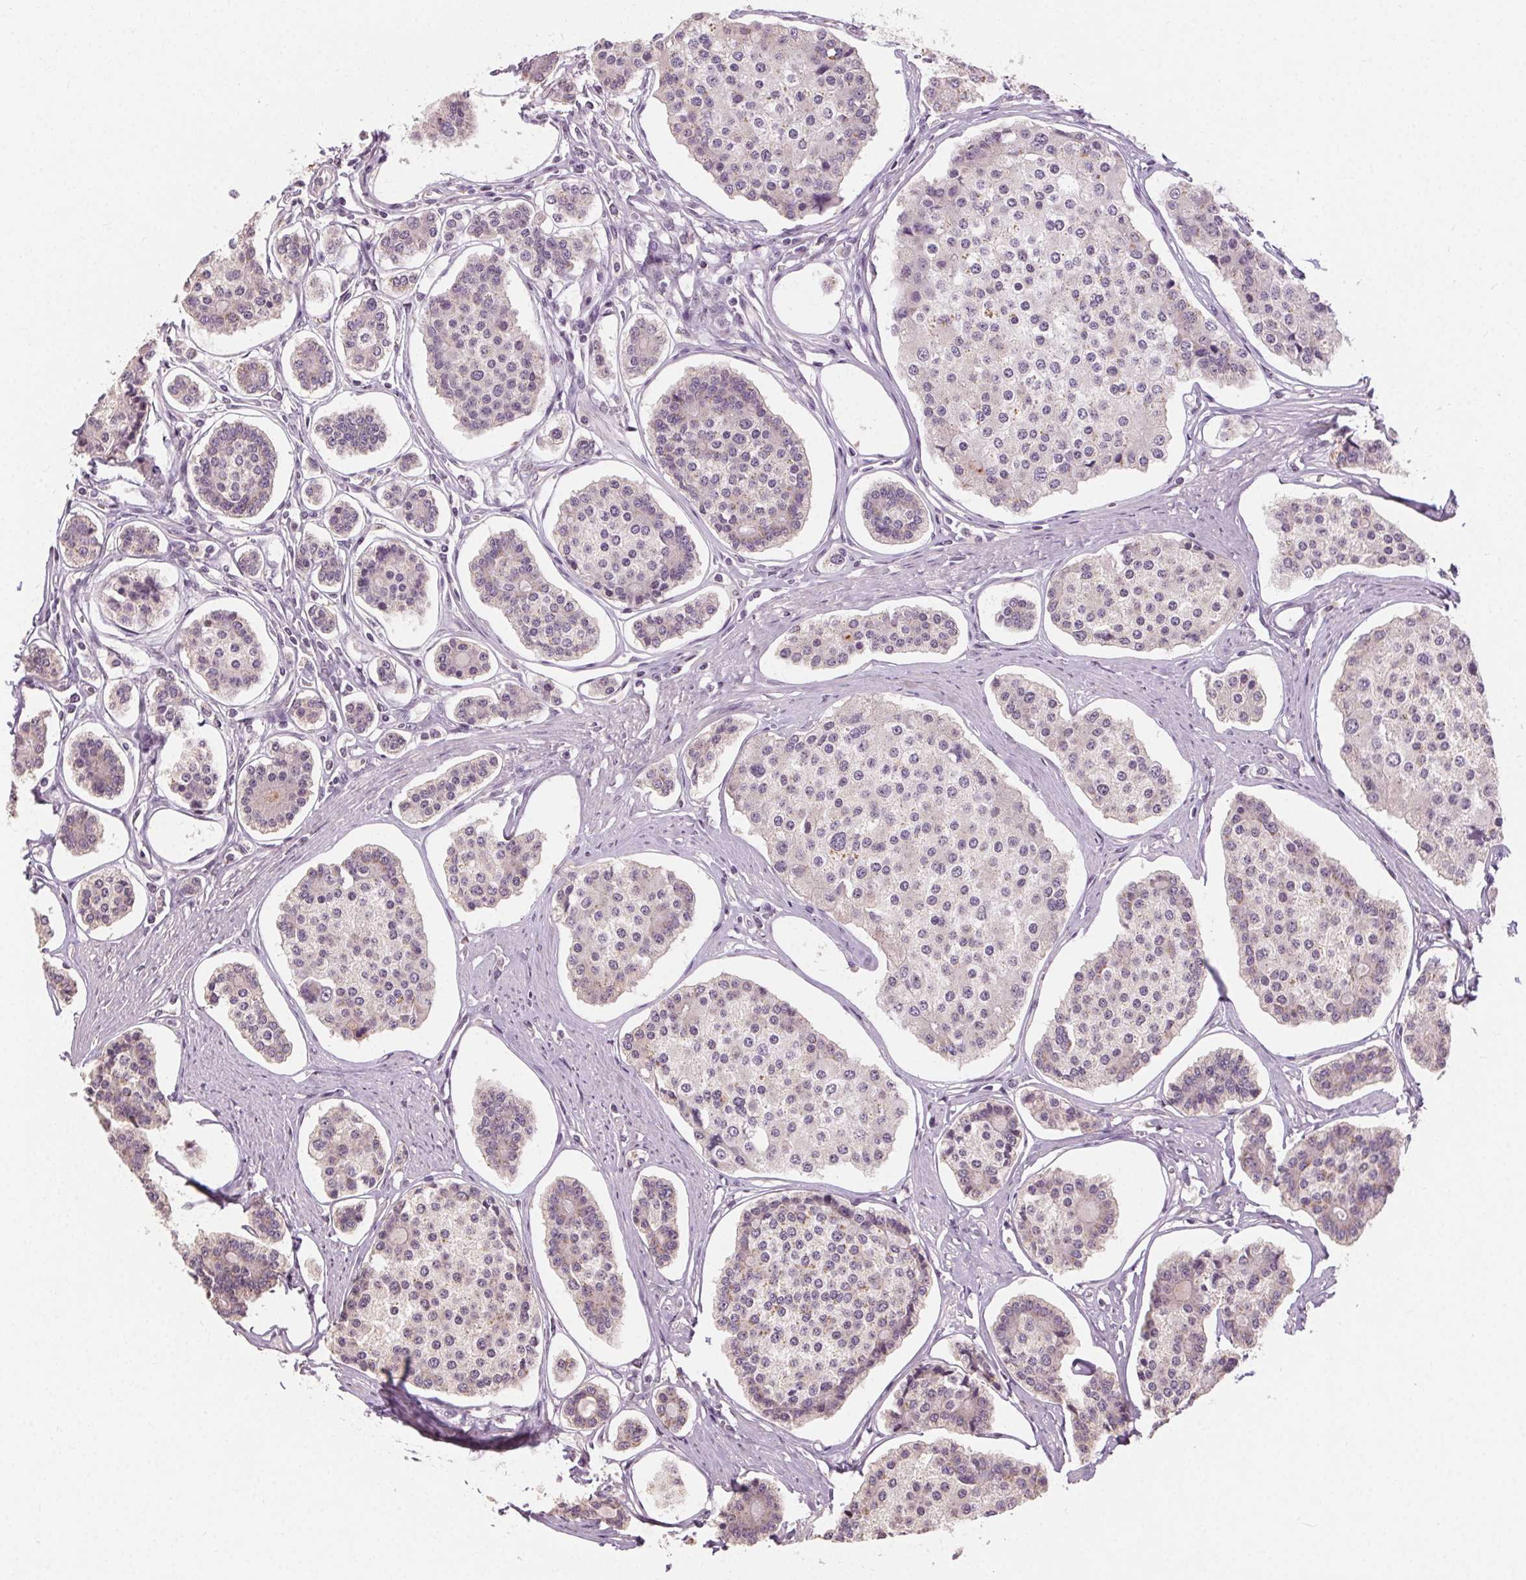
{"staining": {"intensity": "negative", "quantity": "none", "location": "none"}, "tissue": "carcinoid", "cell_type": "Tumor cells", "image_type": "cancer", "snomed": [{"axis": "morphology", "description": "Carcinoid, malignant, NOS"}, {"axis": "topography", "description": "Small intestine"}], "caption": "Immunohistochemistry (IHC) image of human carcinoid stained for a protein (brown), which shows no positivity in tumor cells.", "gene": "CLTRN", "patient": {"sex": "female", "age": 65}}